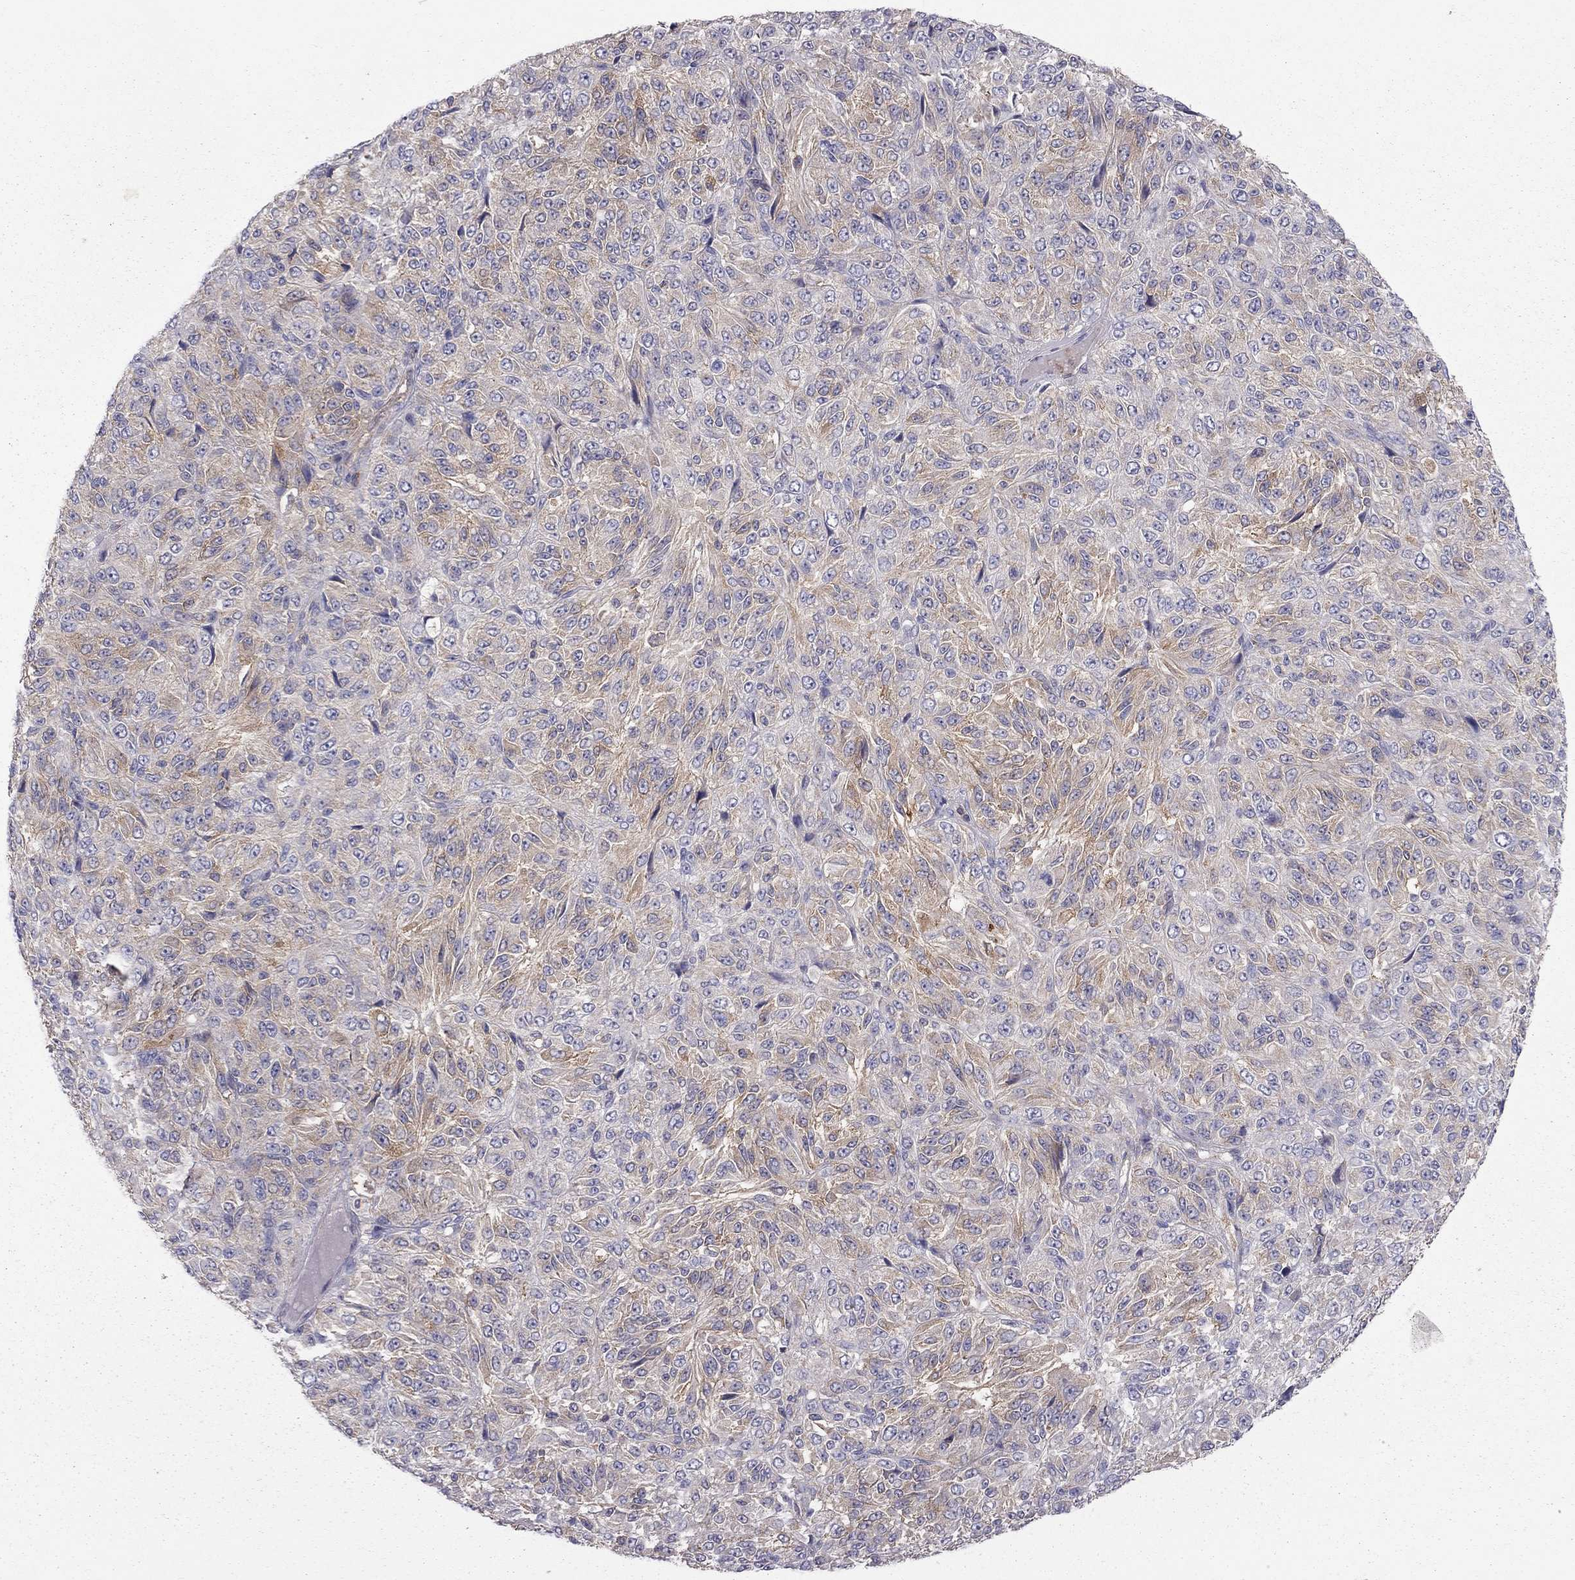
{"staining": {"intensity": "moderate", "quantity": "25%-75%", "location": "cytoplasmic/membranous"}, "tissue": "melanoma", "cell_type": "Tumor cells", "image_type": "cancer", "snomed": [{"axis": "morphology", "description": "Malignant melanoma, Metastatic site"}, {"axis": "topography", "description": "Brain"}], "caption": "The histopathology image shows immunohistochemical staining of melanoma. There is moderate cytoplasmic/membranous staining is seen in about 25%-75% of tumor cells. Using DAB (3,3'-diaminobenzidine) (brown) and hematoxylin (blue) stains, captured at high magnification using brightfield microscopy.", "gene": "EIF4E3", "patient": {"sex": "female", "age": 56}}